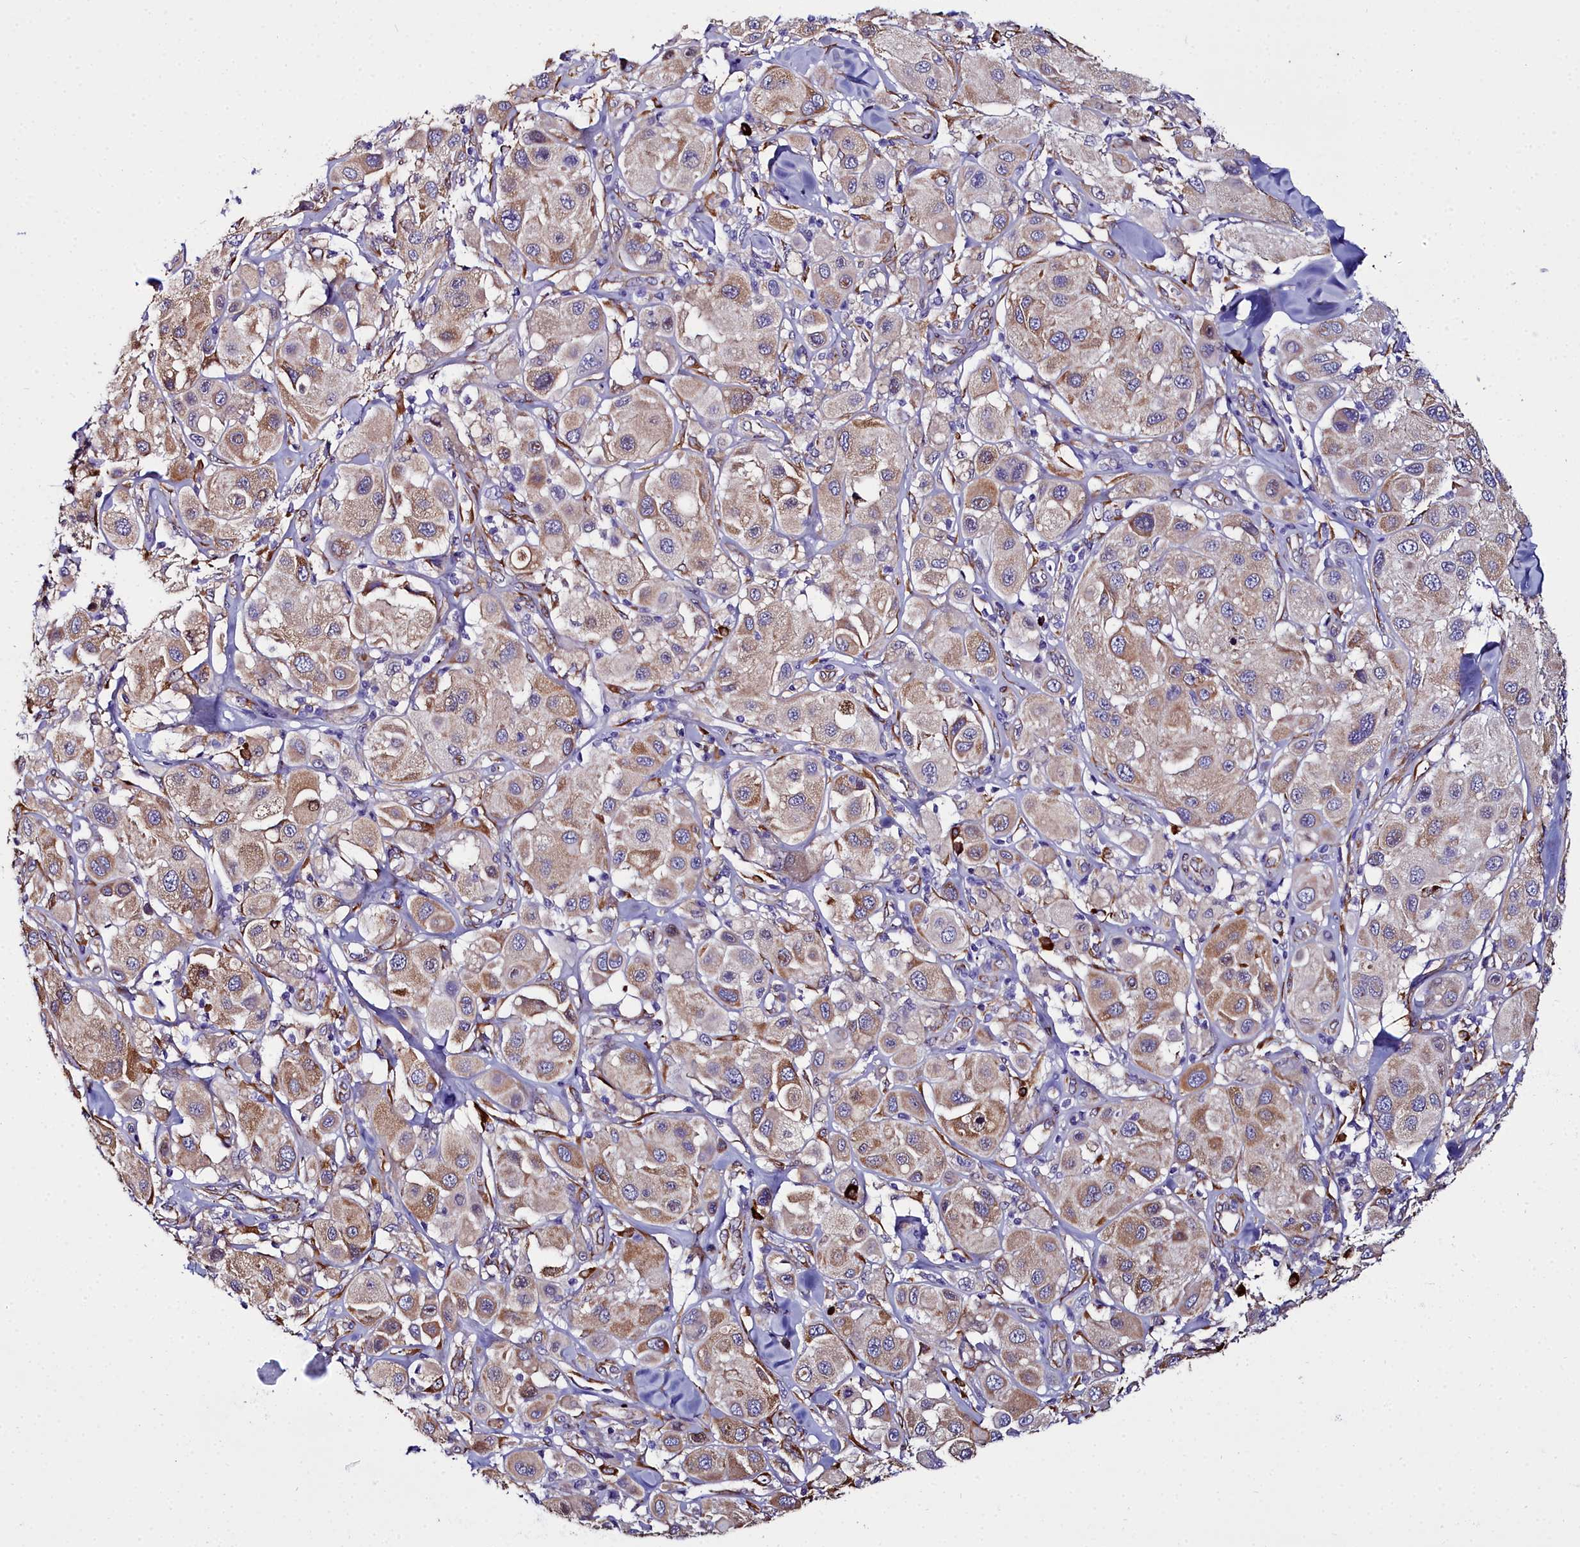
{"staining": {"intensity": "moderate", "quantity": ">75%", "location": "cytoplasmic/membranous"}, "tissue": "melanoma", "cell_type": "Tumor cells", "image_type": "cancer", "snomed": [{"axis": "morphology", "description": "Malignant melanoma, Metastatic site"}, {"axis": "topography", "description": "Skin"}], "caption": "Protein staining of melanoma tissue exhibits moderate cytoplasmic/membranous positivity in approximately >75% of tumor cells.", "gene": "TXNDC5", "patient": {"sex": "male", "age": 41}}